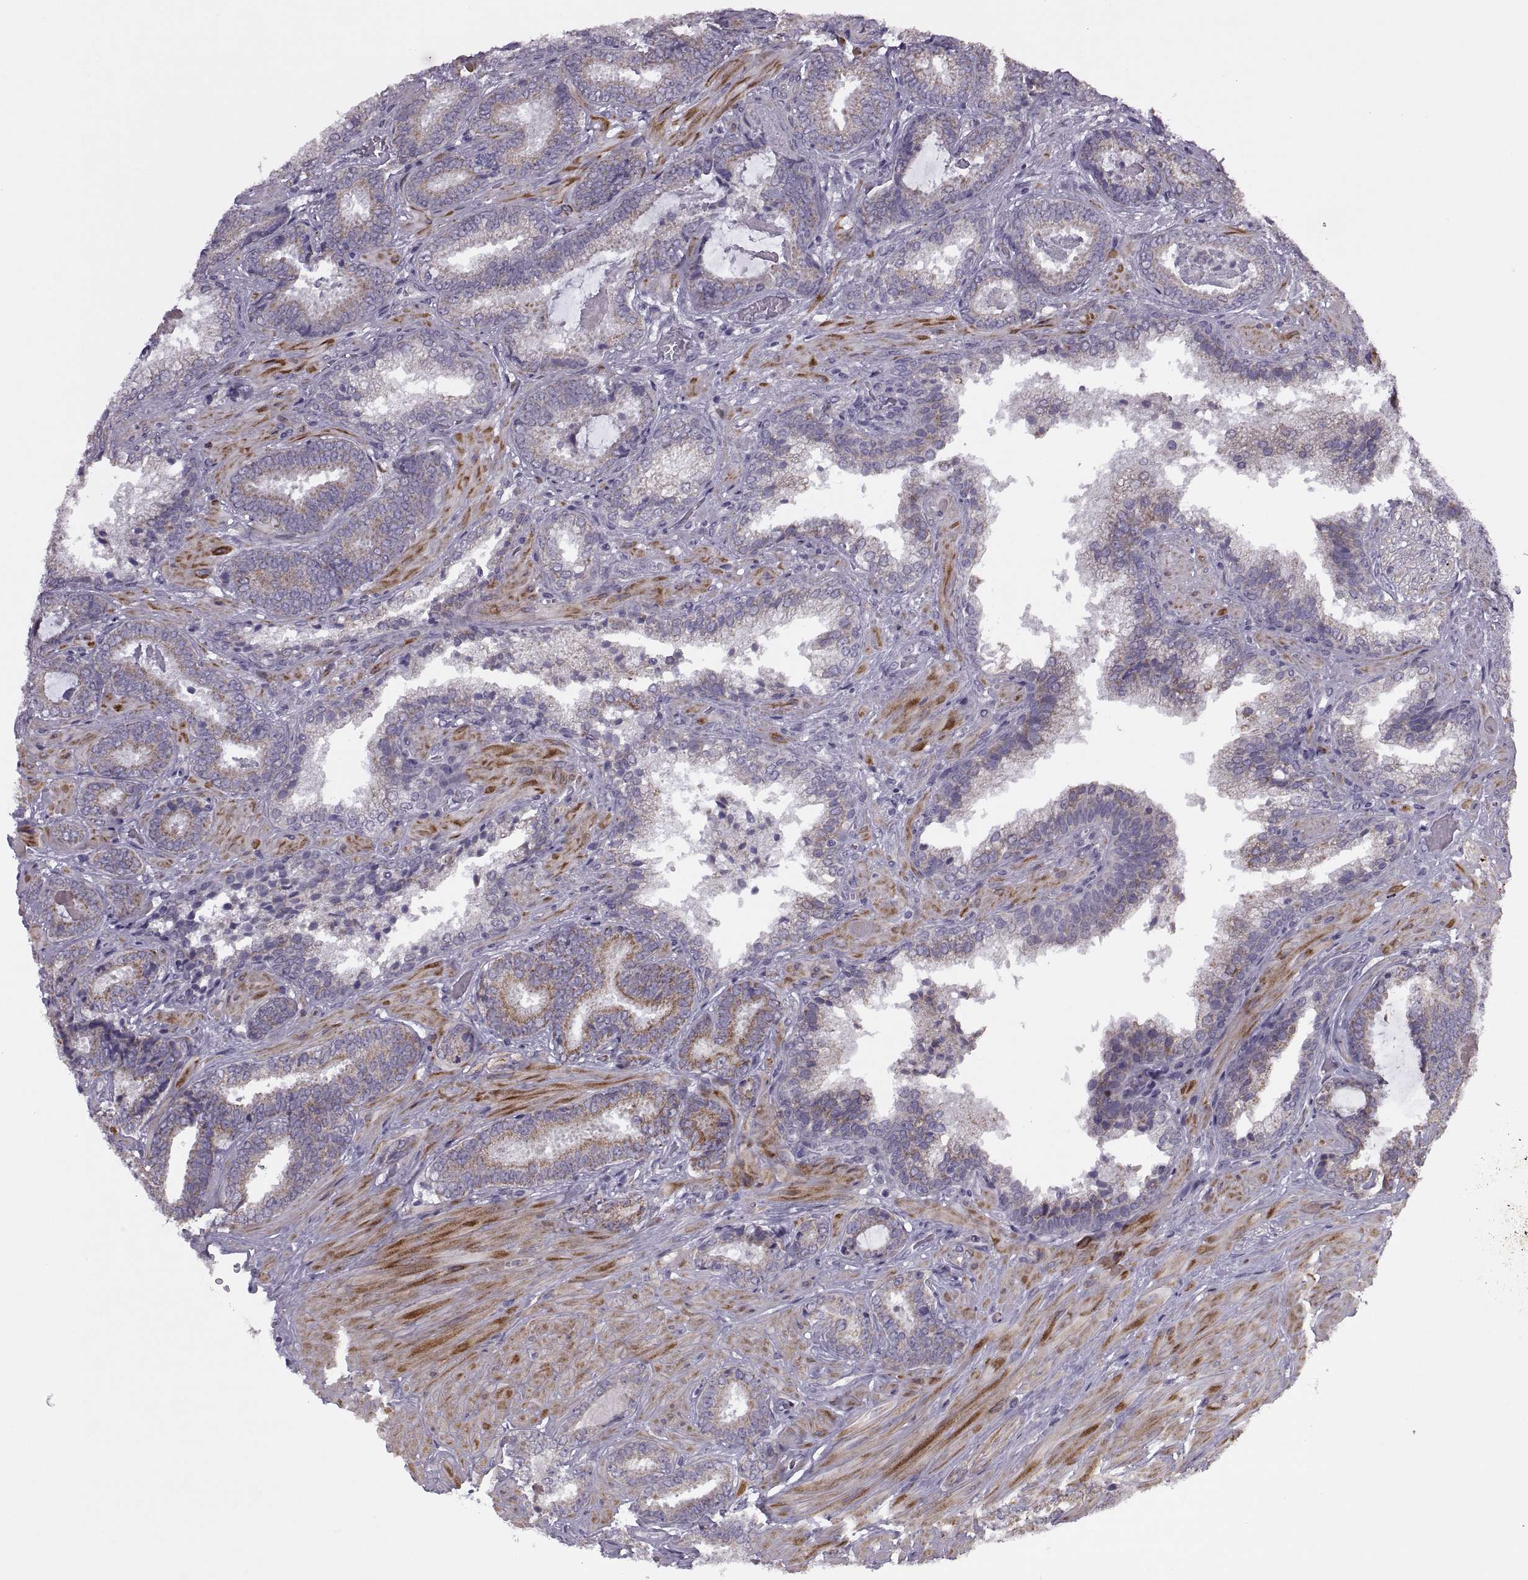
{"staining": {"intensity": "weak", "quantity": "<25%", "location": "cytoplasmic/membranous"}, "tissue": "prostate cancer", "cell_type": "Tumor cells", "image_type": "cancer", "snomed": [{"axis": "morphology", "description": "Adenocarcinoma, Low grade"}, {"axis": "topography", "description": "Prostate"}], "caption": "Image shows no significant protein positivity in tumor cells of prostate adenocarcinoma (low-grade).", "gene": "RIPK4", "patient": {"sex": "male", "age": 61}}